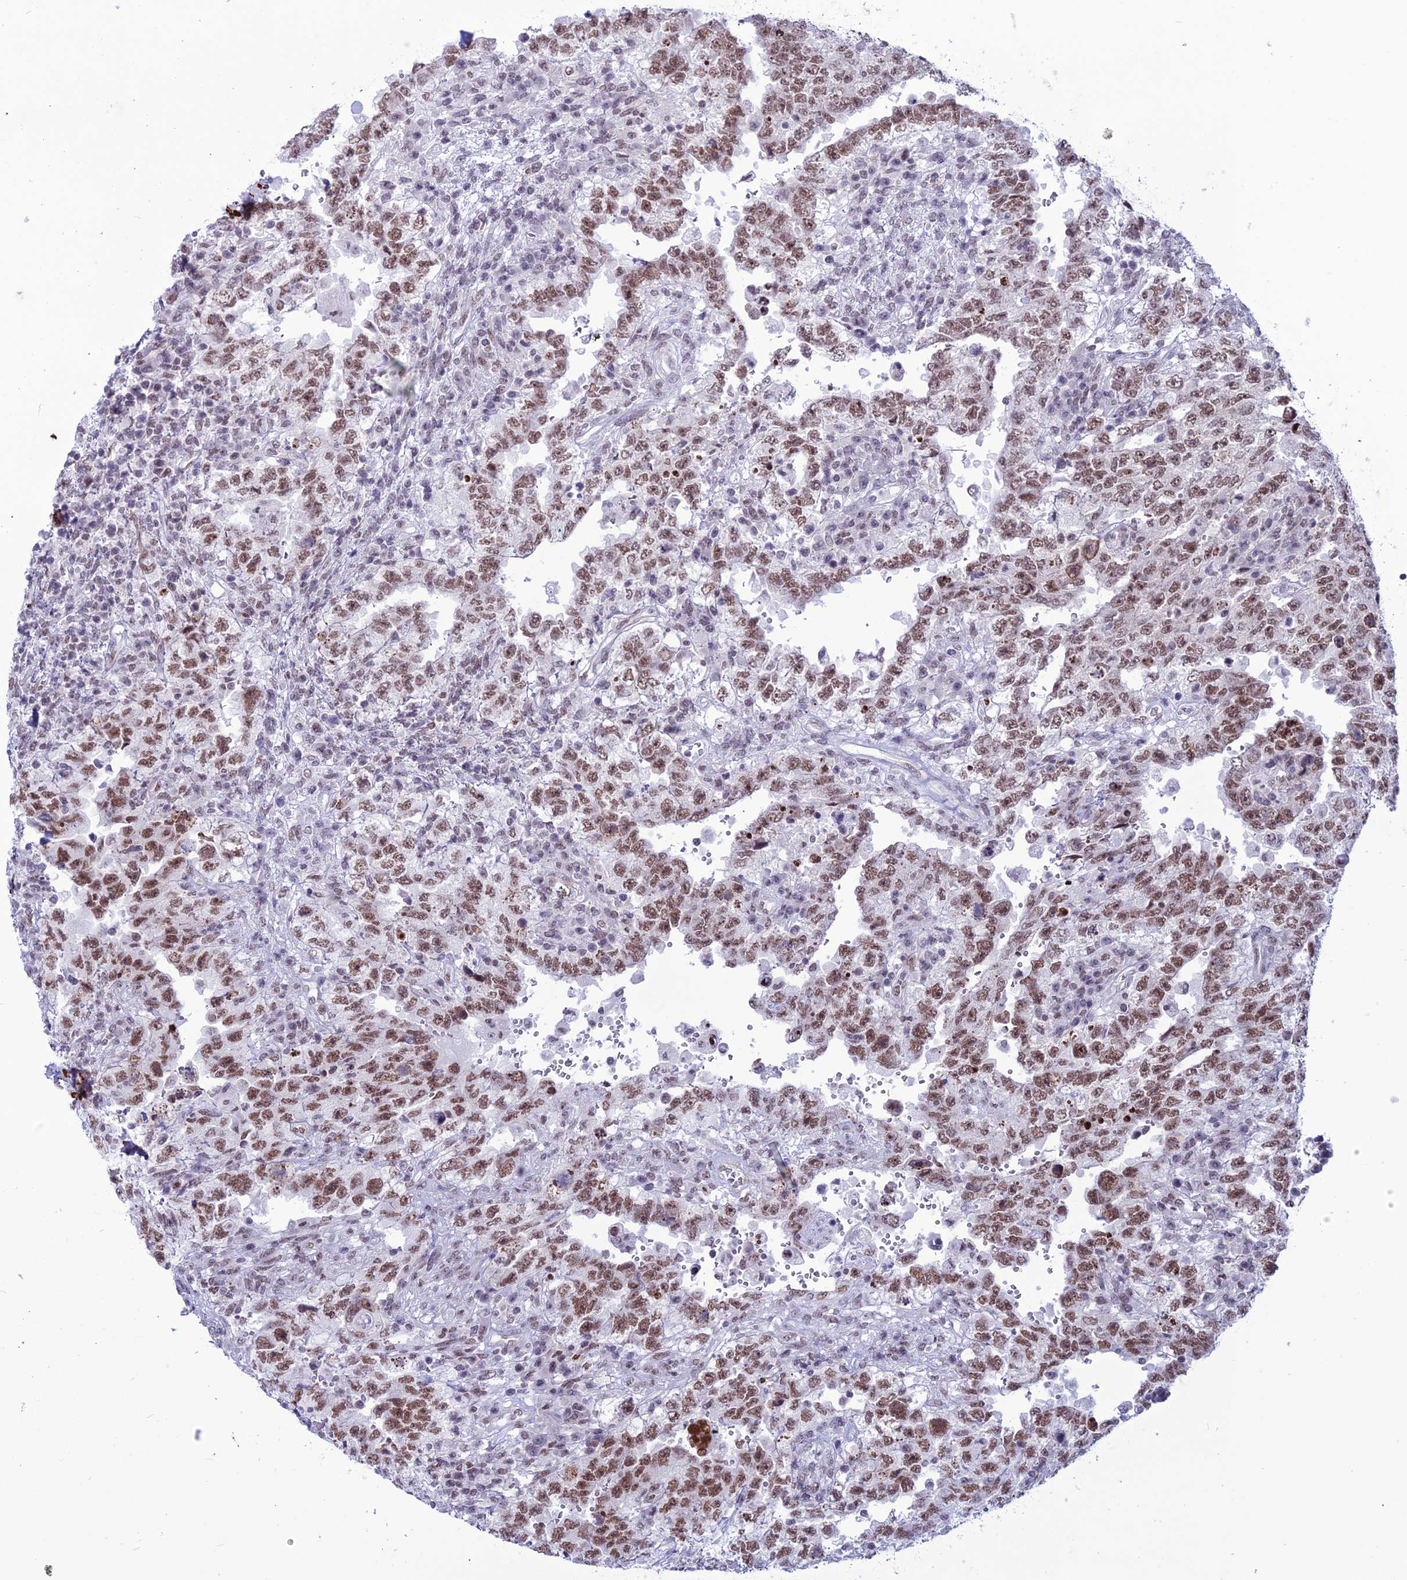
{"staining": {"intensity": "moderate", "quantity": ">75%", "location": "nuclear"}, "tissue": "testis cancer", "cell_type": "Tumor cells", "image_type": "cancer", "snomed": [{"axis": "morphology", "description": "Carcinoma, Embryonal, NOS"}, {"axis": "topography", "description": "Testis"}], "caption": "Testis cancer stained for a protein shows moderate nuclear positivity in tumor cells.", "gene": "U2AF1", "patient": {"sex": "male", "age": 26}}